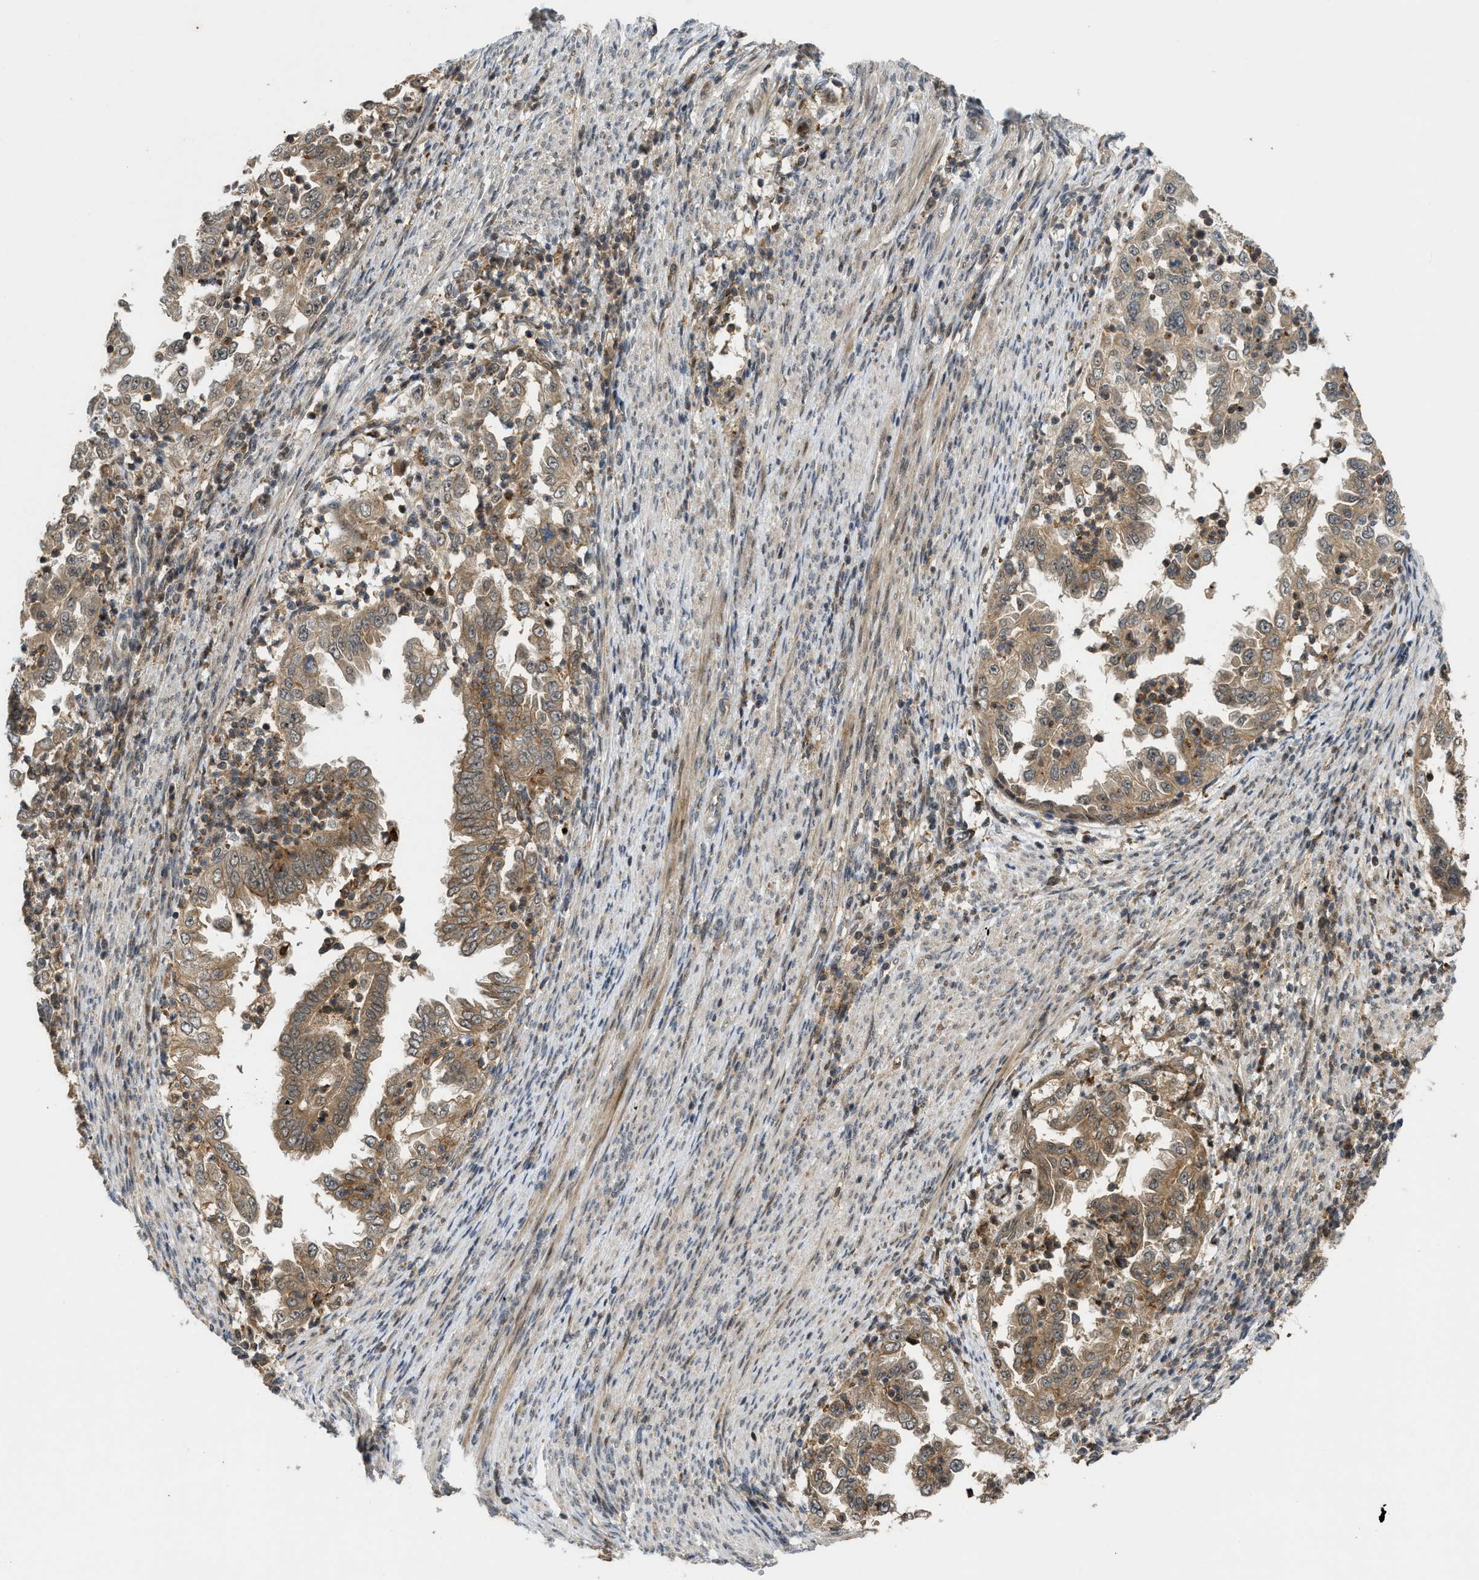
{"staining": {"intensity": "weak", "quantity": ">75%", "location": "cytoplasmic/membranous"}, "tissue": "endometrial cancer", "cell_type": "Tumor cells", "image_type": "cancer", "snomed": [{"axis": "morphology", "description": "Adenocarcinoma, NOS"}, {"axis": "topography", "description": "Endometrium"}], "caption": "The histopathology image demonstrates a brown stain indicating the presence of a protein in the cytoplasmic/membranous of tumor cells in endometrial adenocarcinoma.", "gene": "DNAJC28", "patient": {"sex": "female", "age": 85}}